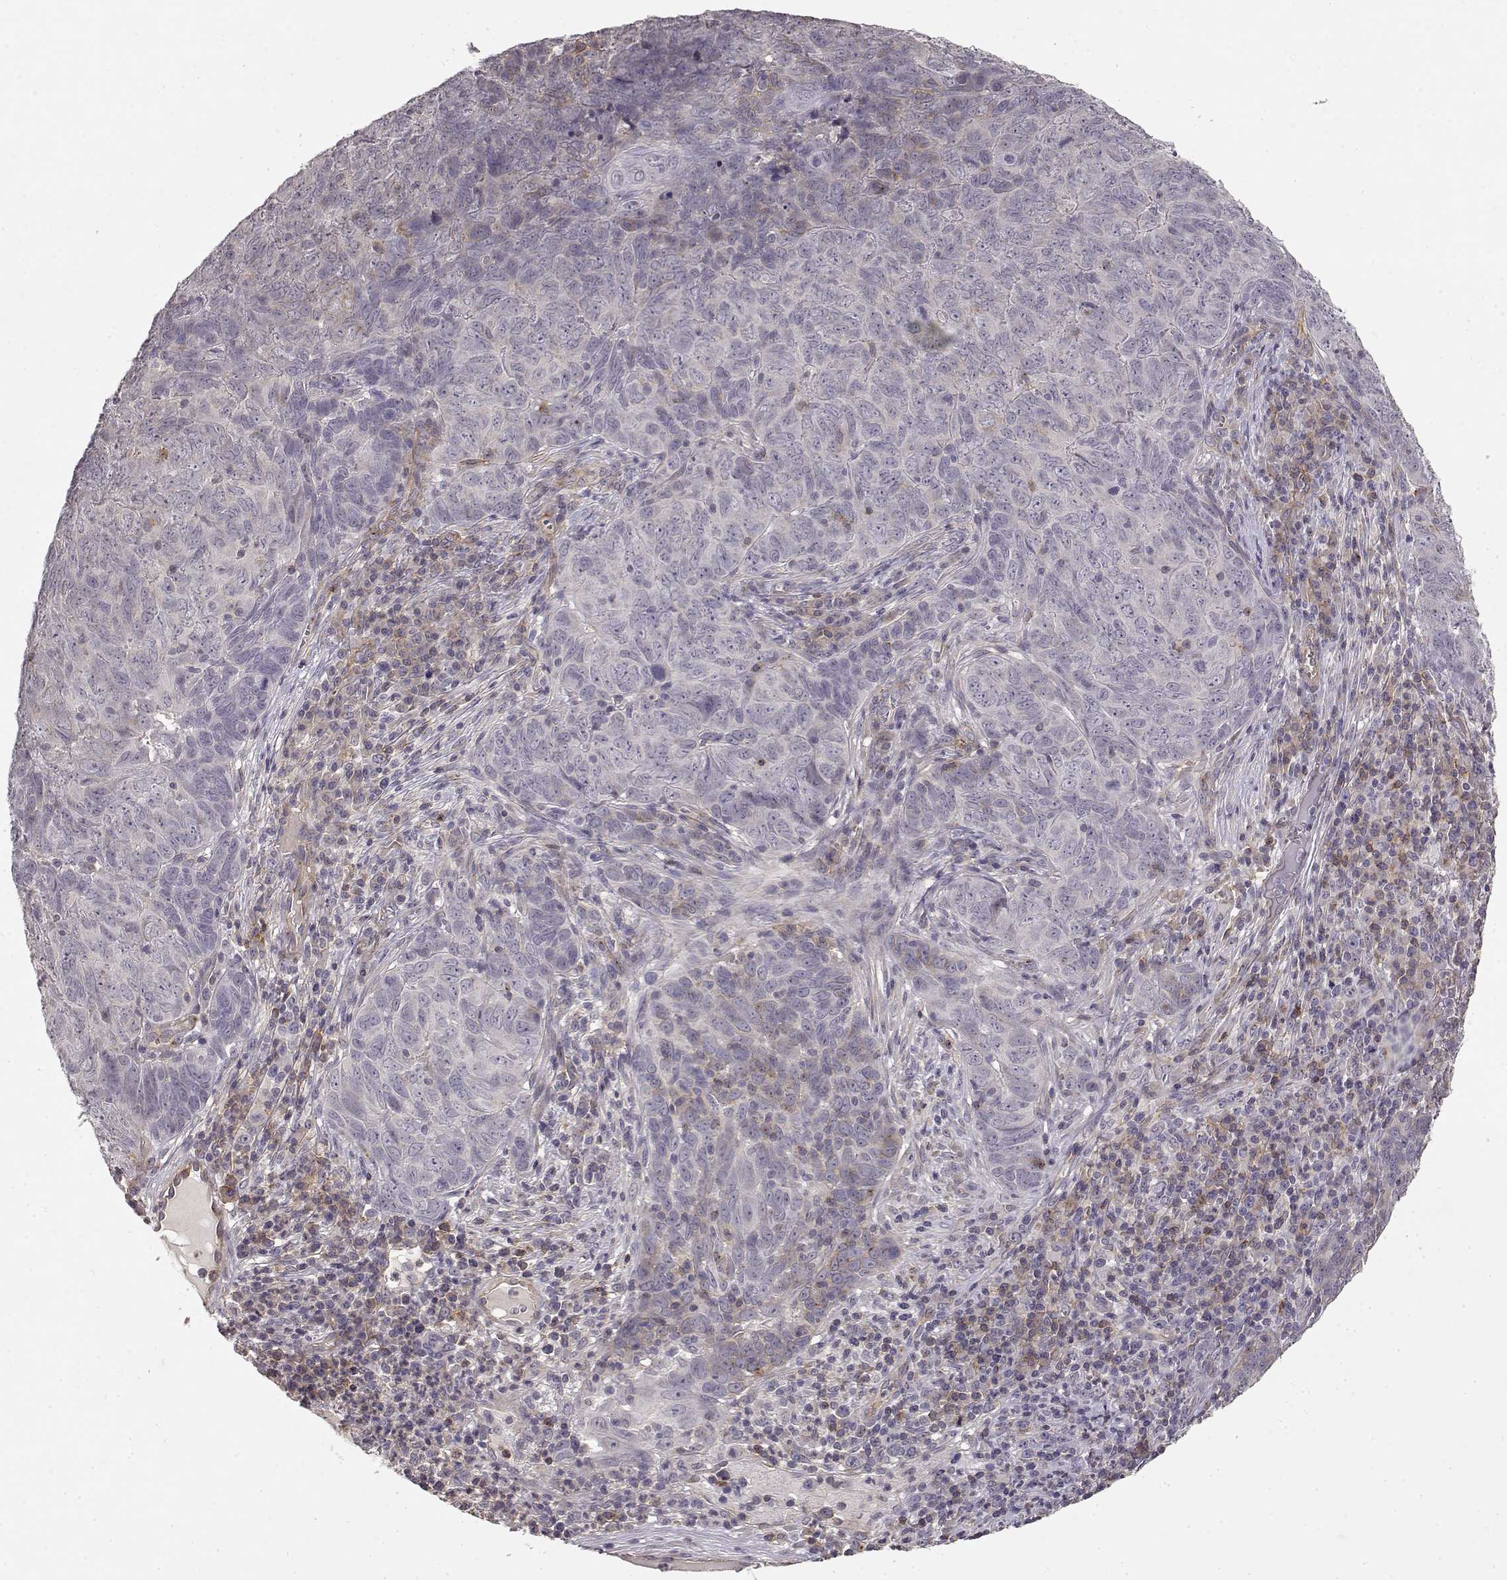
{"staining": {"intensity": "negative", "quantity": "none", "location": "none"}, "tissue": "skin cancer", "cell_type": "Tumor cells", "image_type": "cancer", "snomed": [{"axis": "morphology", "description": "Squamous cell carcinoma, NOS"}, {"axis": "topography", "description": "Skin"}, {"axis": "topography", "description": "Anal"}], "caption": "This is a micrograph of IHC staining of skin cancer (squamous cell carcinoma), which shows no staining in tumor cells.", "gene": "IFITM1", "patient": {"sex": "female", "age": 51}}